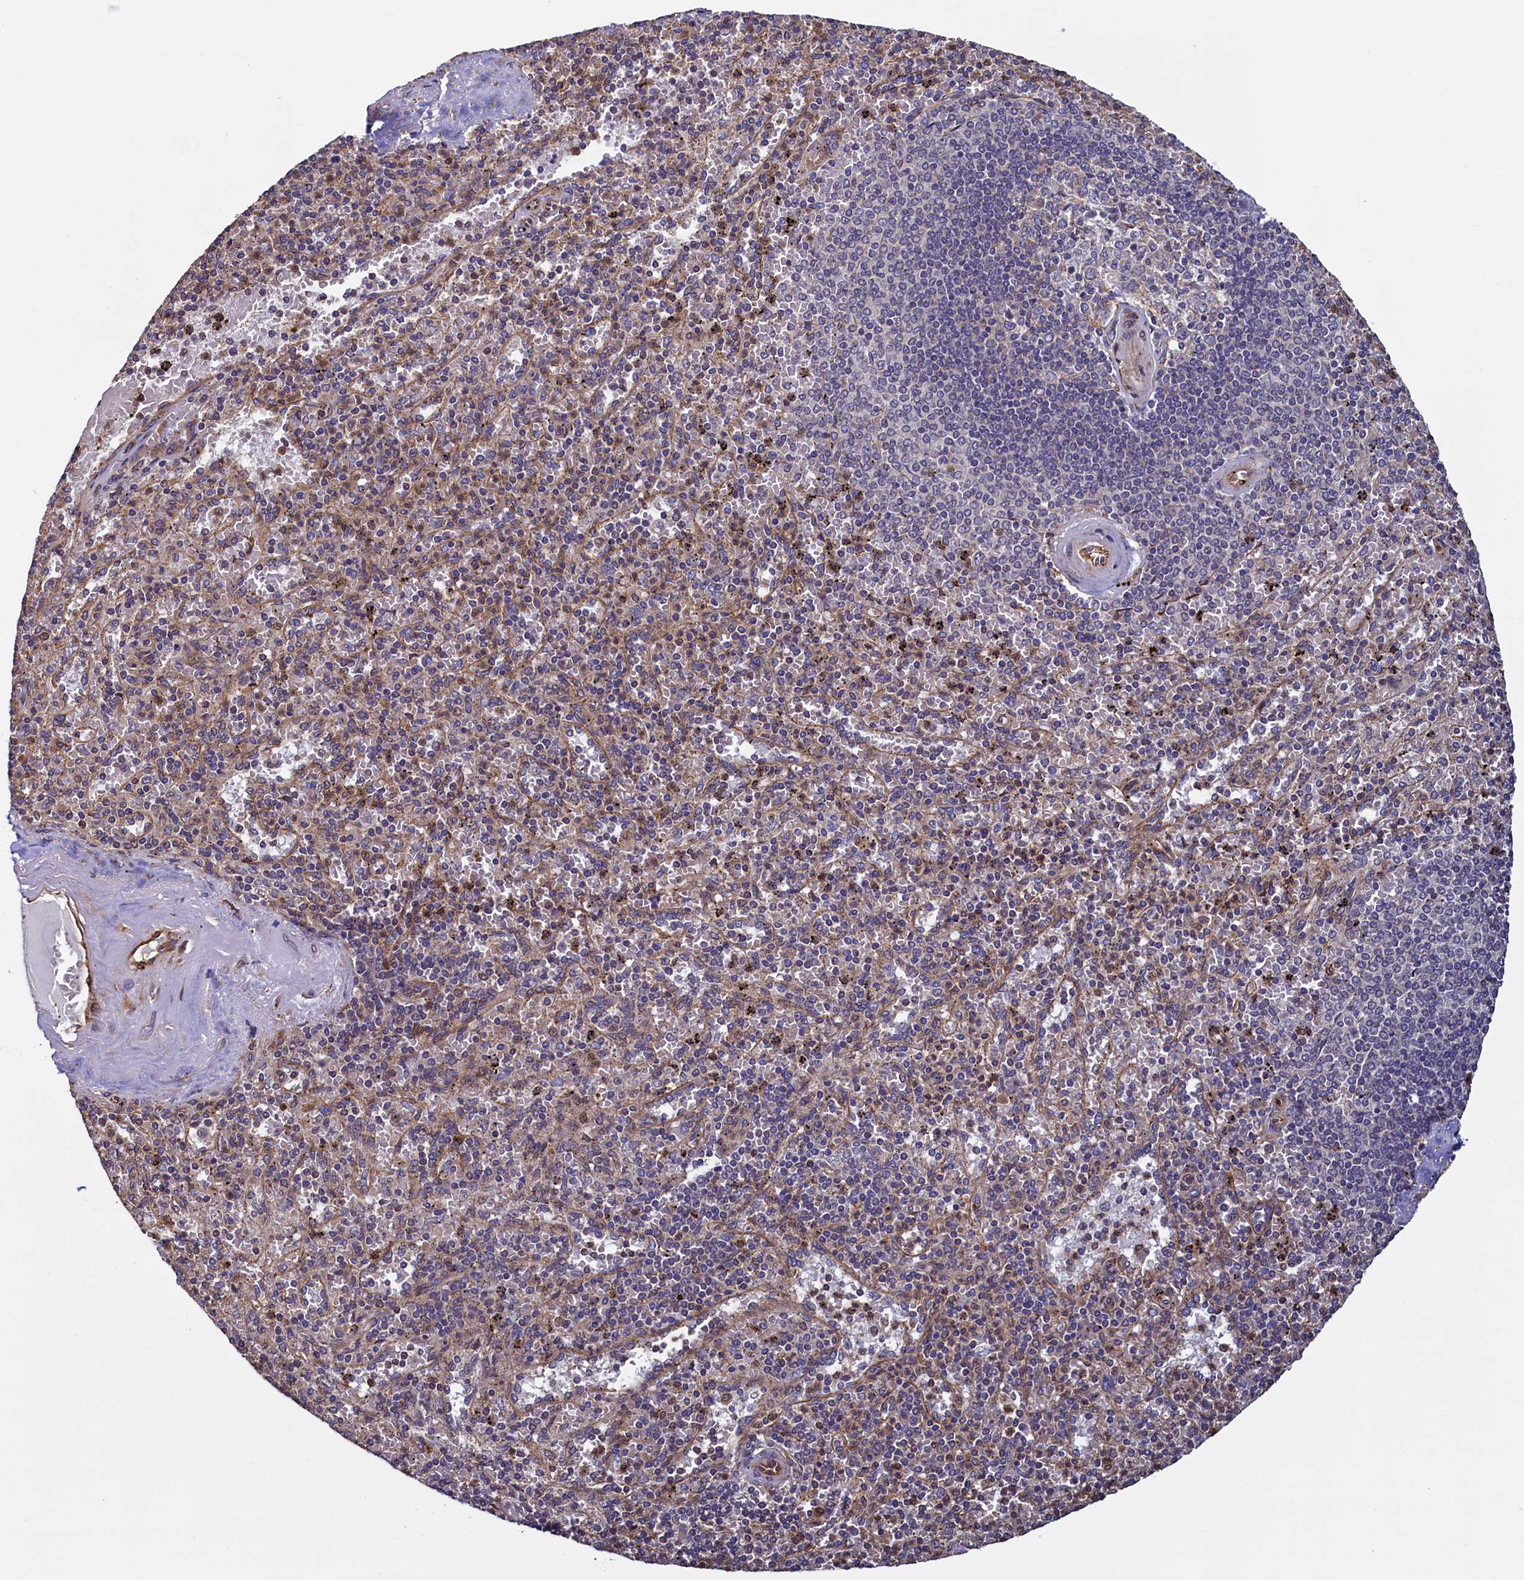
{"staining": {"intensity": "negative", "quantity": "none", "location": "none"}, "tissue": "spleen", "cell_type": "Cells in red pulp", "image_type": "normal", "snomed": [{"axis": "morphology", "description": "Normal tissue, NOS"}, {"axis": "topography", "description": "Spleen"}], "caption": "This is a micrograph of immunohistochemistry (IHC) staining of normal spleen, which shows no staining in cells in red pulp. (DAB (3,3'-diaminobenzidine) immunohistochemistry visualized using brightfield microscopy, high magnification).", "gene": "ATXN2L", "patient": {"sex": "male", "age": 82}}